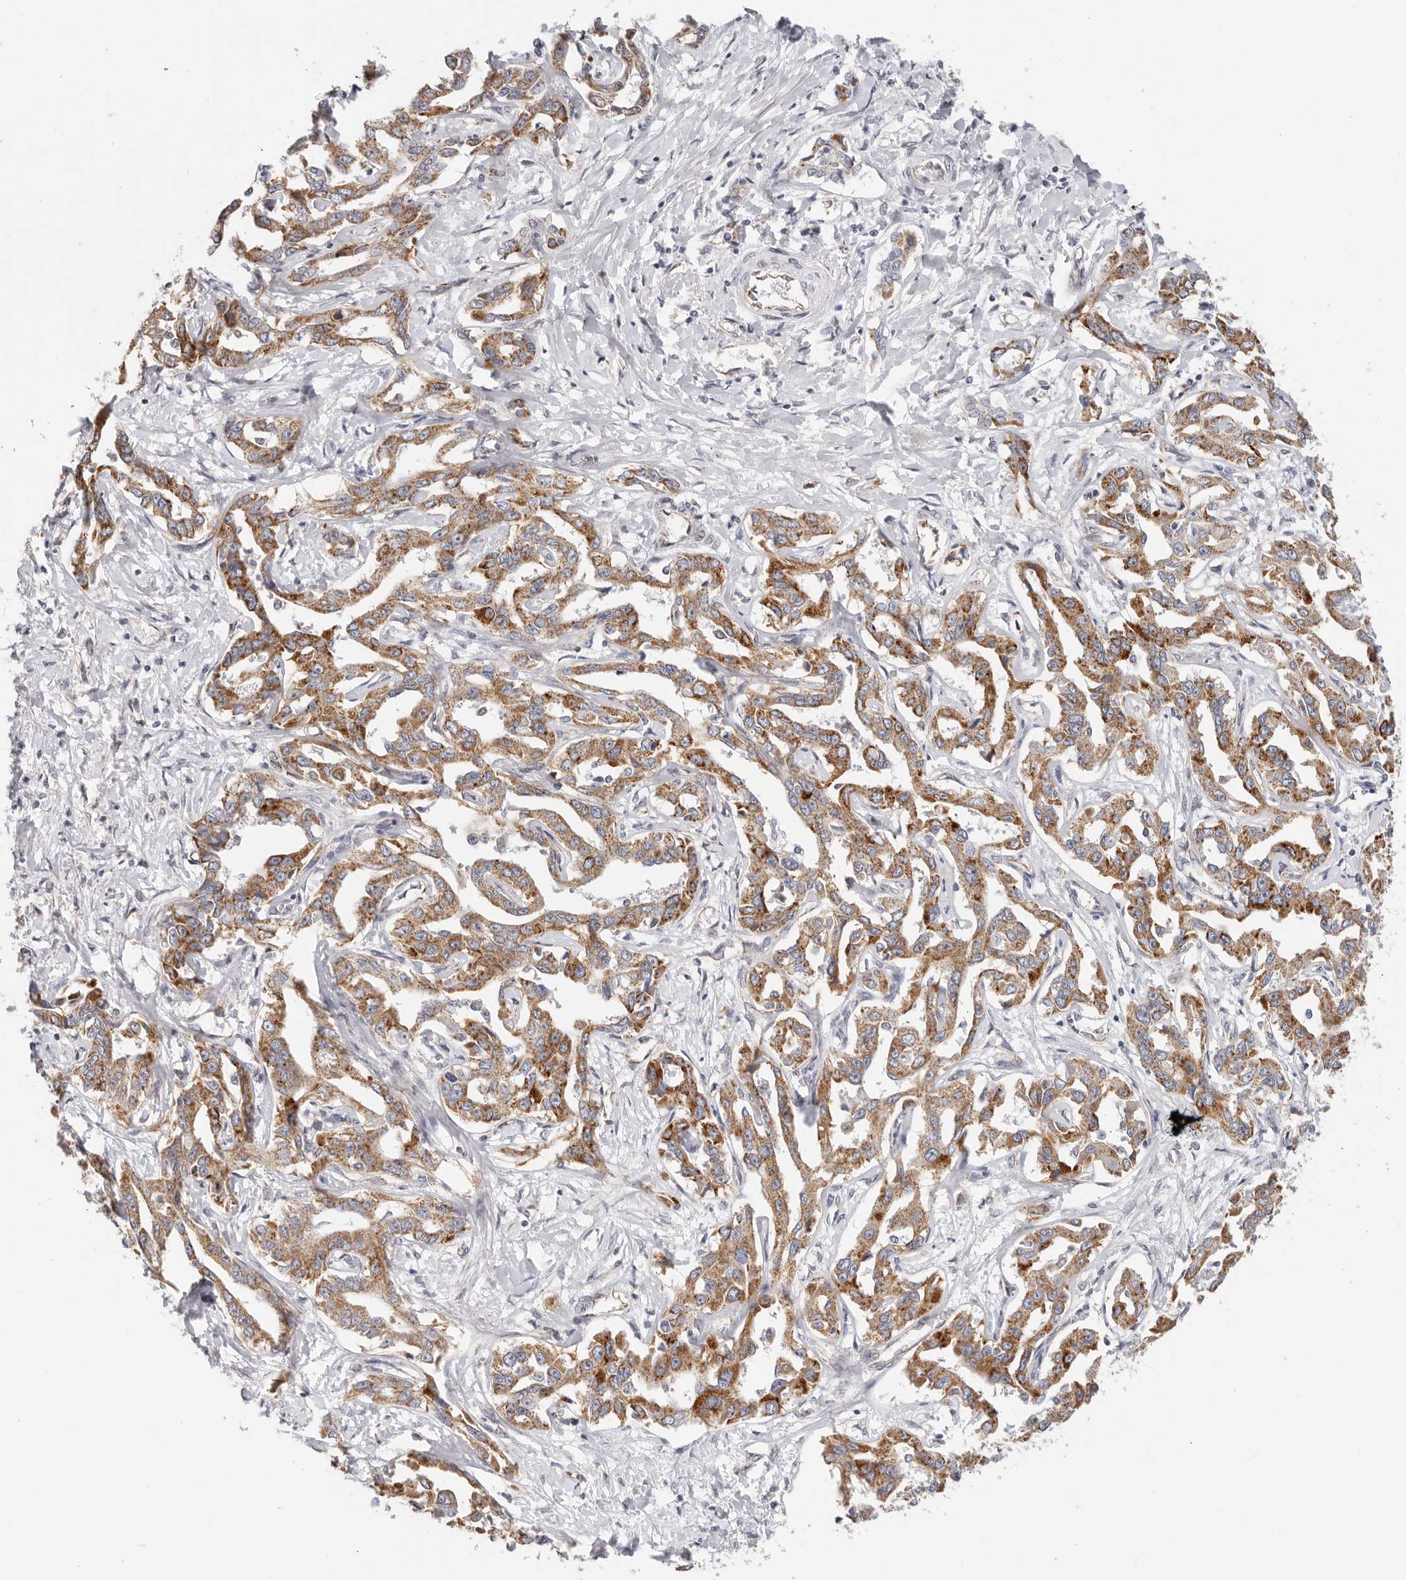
{"staining": {"intensity": "moderate", "quantity": ">75%", "location": "cytoplasmic/membranous"}, "tissue": "liver cancer", "cell_type": "Tumor cells", "image_type": "cancer", "snomed": [{"axis": "morphology", "description": "Cholangiocarcinoma"}, {"axis": "topography", "description": "Liver"}], "caption": "Immunohistochemistry (IHC) staining of liver cancer, which demonstrates medium levels of moderate cytoplasmic/membranous staining in approximately >75% of tumor cells indicating moderate cytoplasmic/membranous protein positivity. The staining was performed using DAB (3,3'-diaminobenzidine) (brown) for protein detection and nuclei were counterstained in hematoxylin (blue).", "gene": "AFDN", "patient": {"sex": "male", "age": 59}}